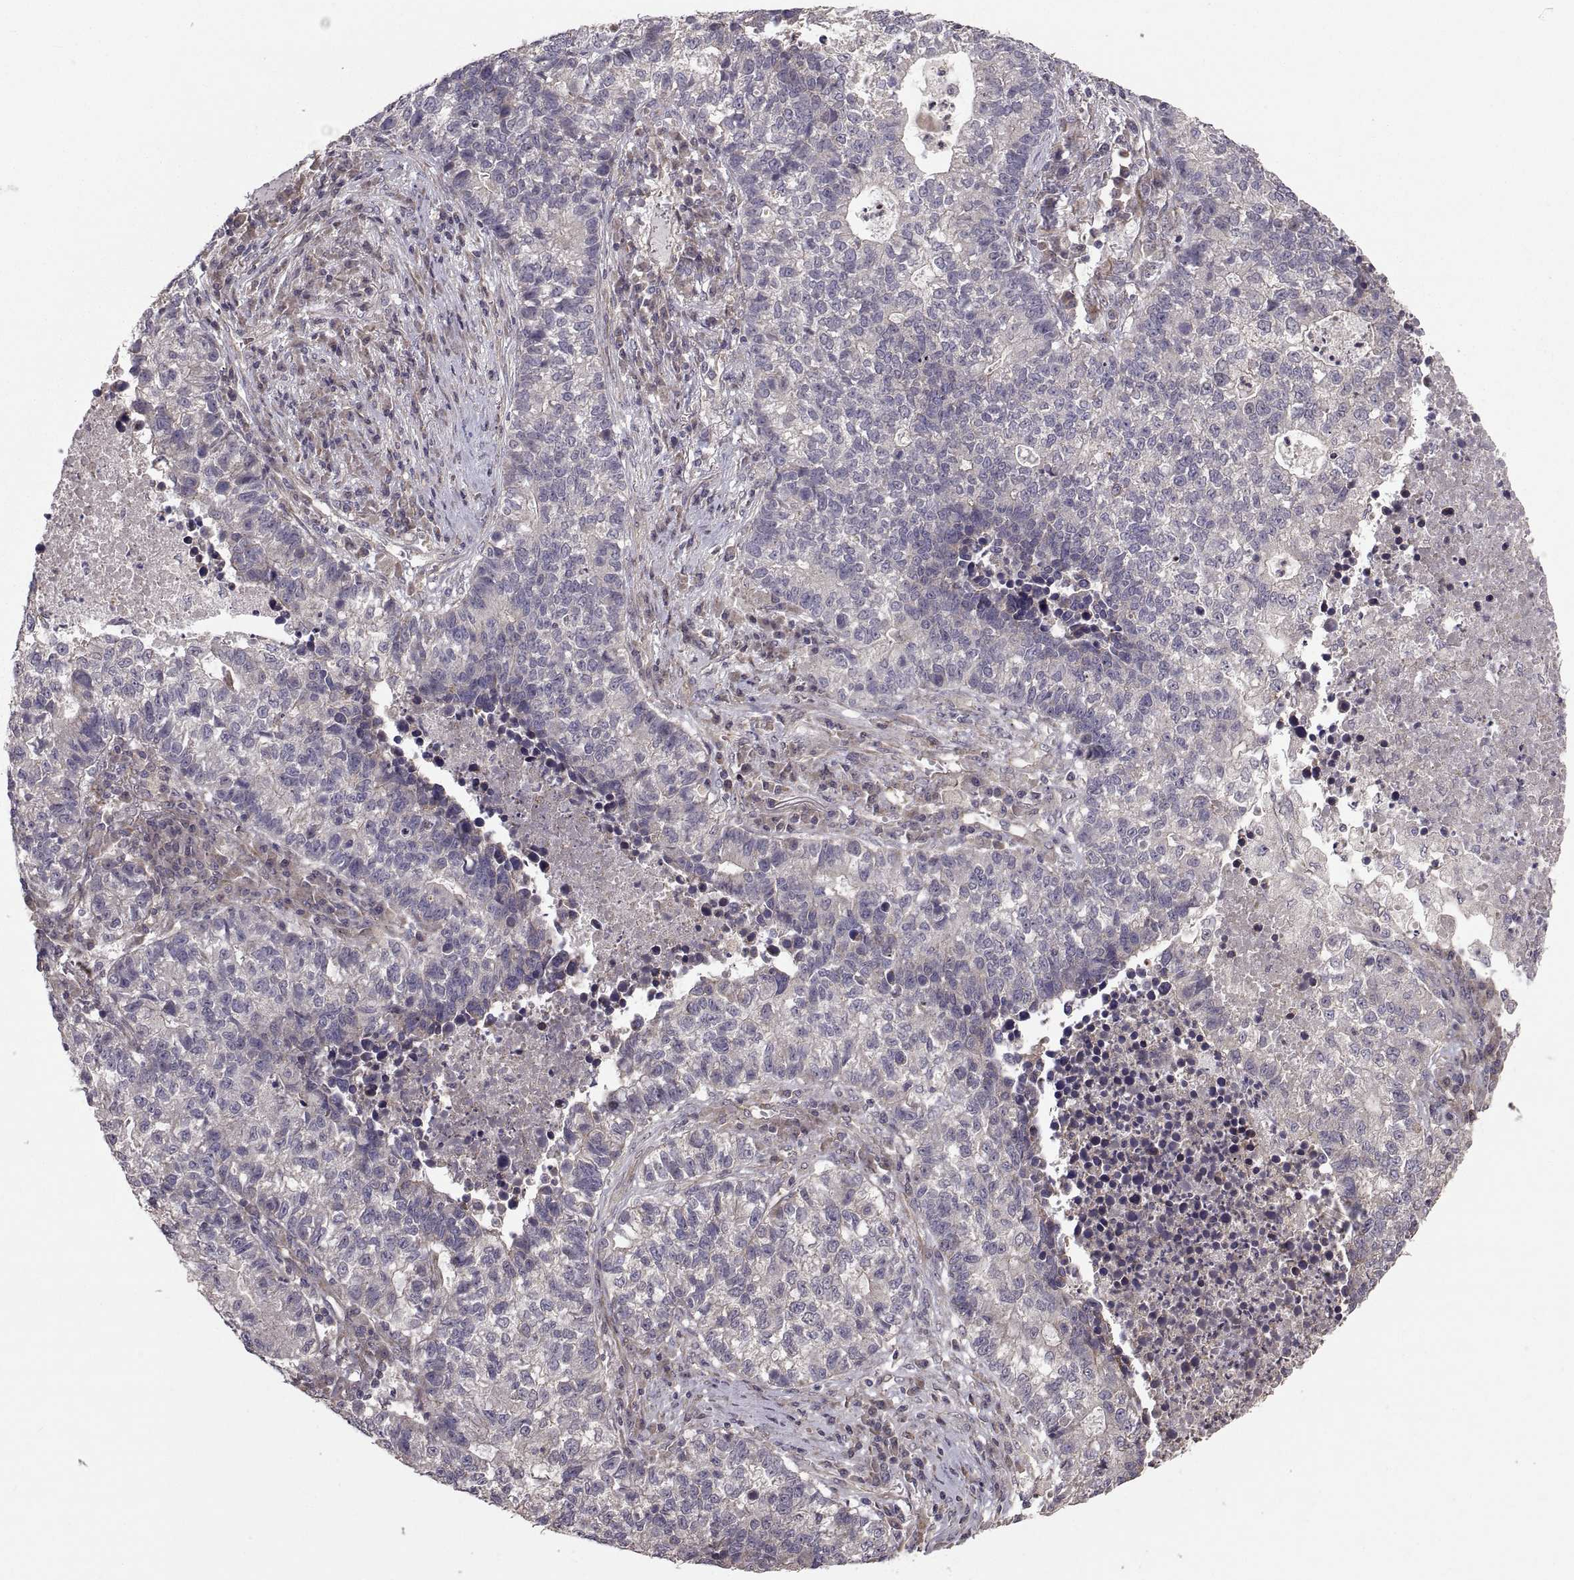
{"staining": {"intensity": "negative", "quantity": "none", "location": "none"}, "tissue": "lung cancer", "cell_type": "Tumor cells", "image_type": "cancer", "snomed": [{"axis": "morphology", "description": "Adenocarcinoma, NOS"}, {"axis": "topography", "description": "Lung"}], "caption": "This is an immunohistochemistry photomicrograph of human lung cancer. There is no expression in tumor cells.", "gene": "PMM2", "patient": {"sex": "male", "age": 57}}